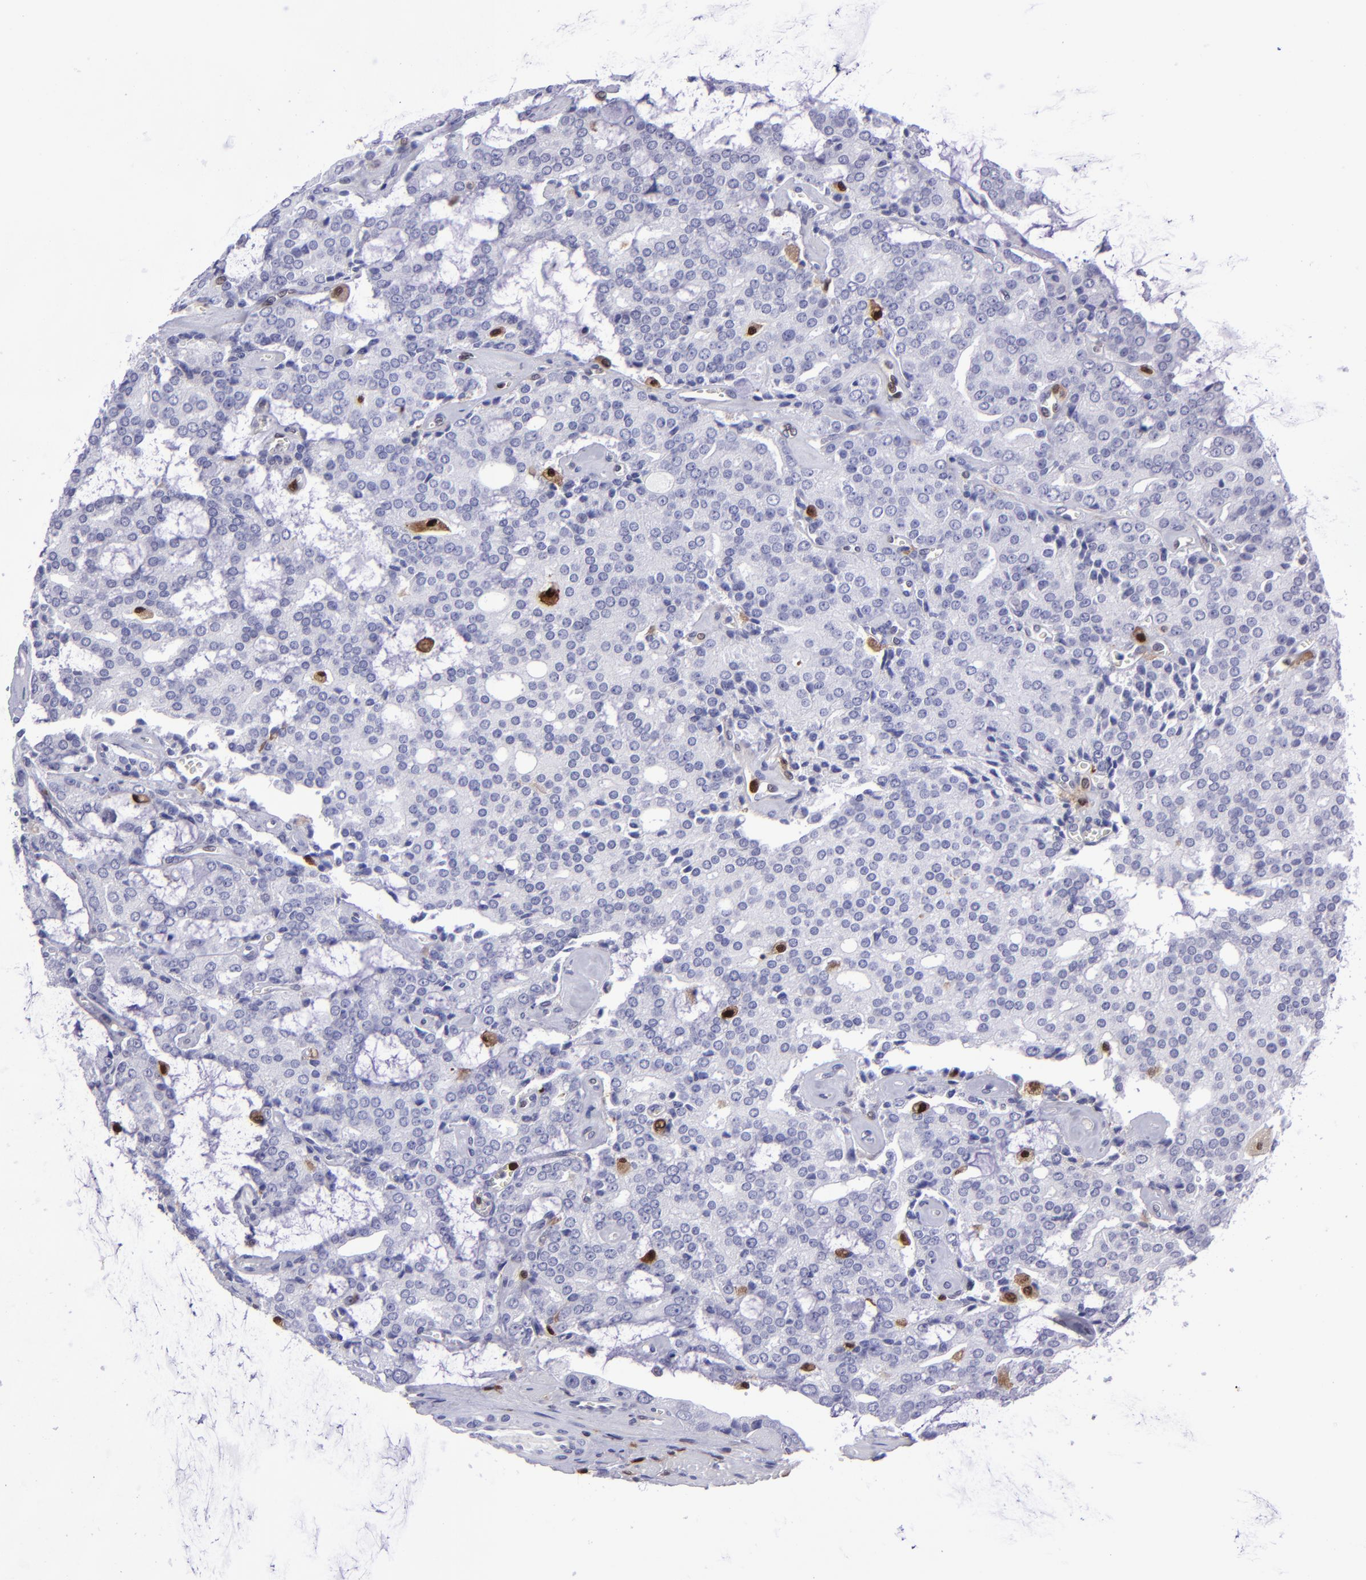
{"staining": {"intensity": "negative", "quantity": "none", "location": "none"}, "tissue": "prostate cancer", "cell_type": "Tumor cells", "image_type": "cancer", "snomed": [{"axis": "morphology", "description": "Adenocarcinoma, High grade"}, {"axis": "topography", "description": "Prostate"}], "caption": "Protein analysis of high-grade adenocarcinoma (prostate) shows no significant staining in tumor cells. Brightfield microscopy of immunohistochemistry stained with DAB (3,3'-diaminobenzidine) (brown) and hematoxylin (blue), captured at high magnification.", "gene": "TYMP", "patient": {"sex": "male", "age": 67}}